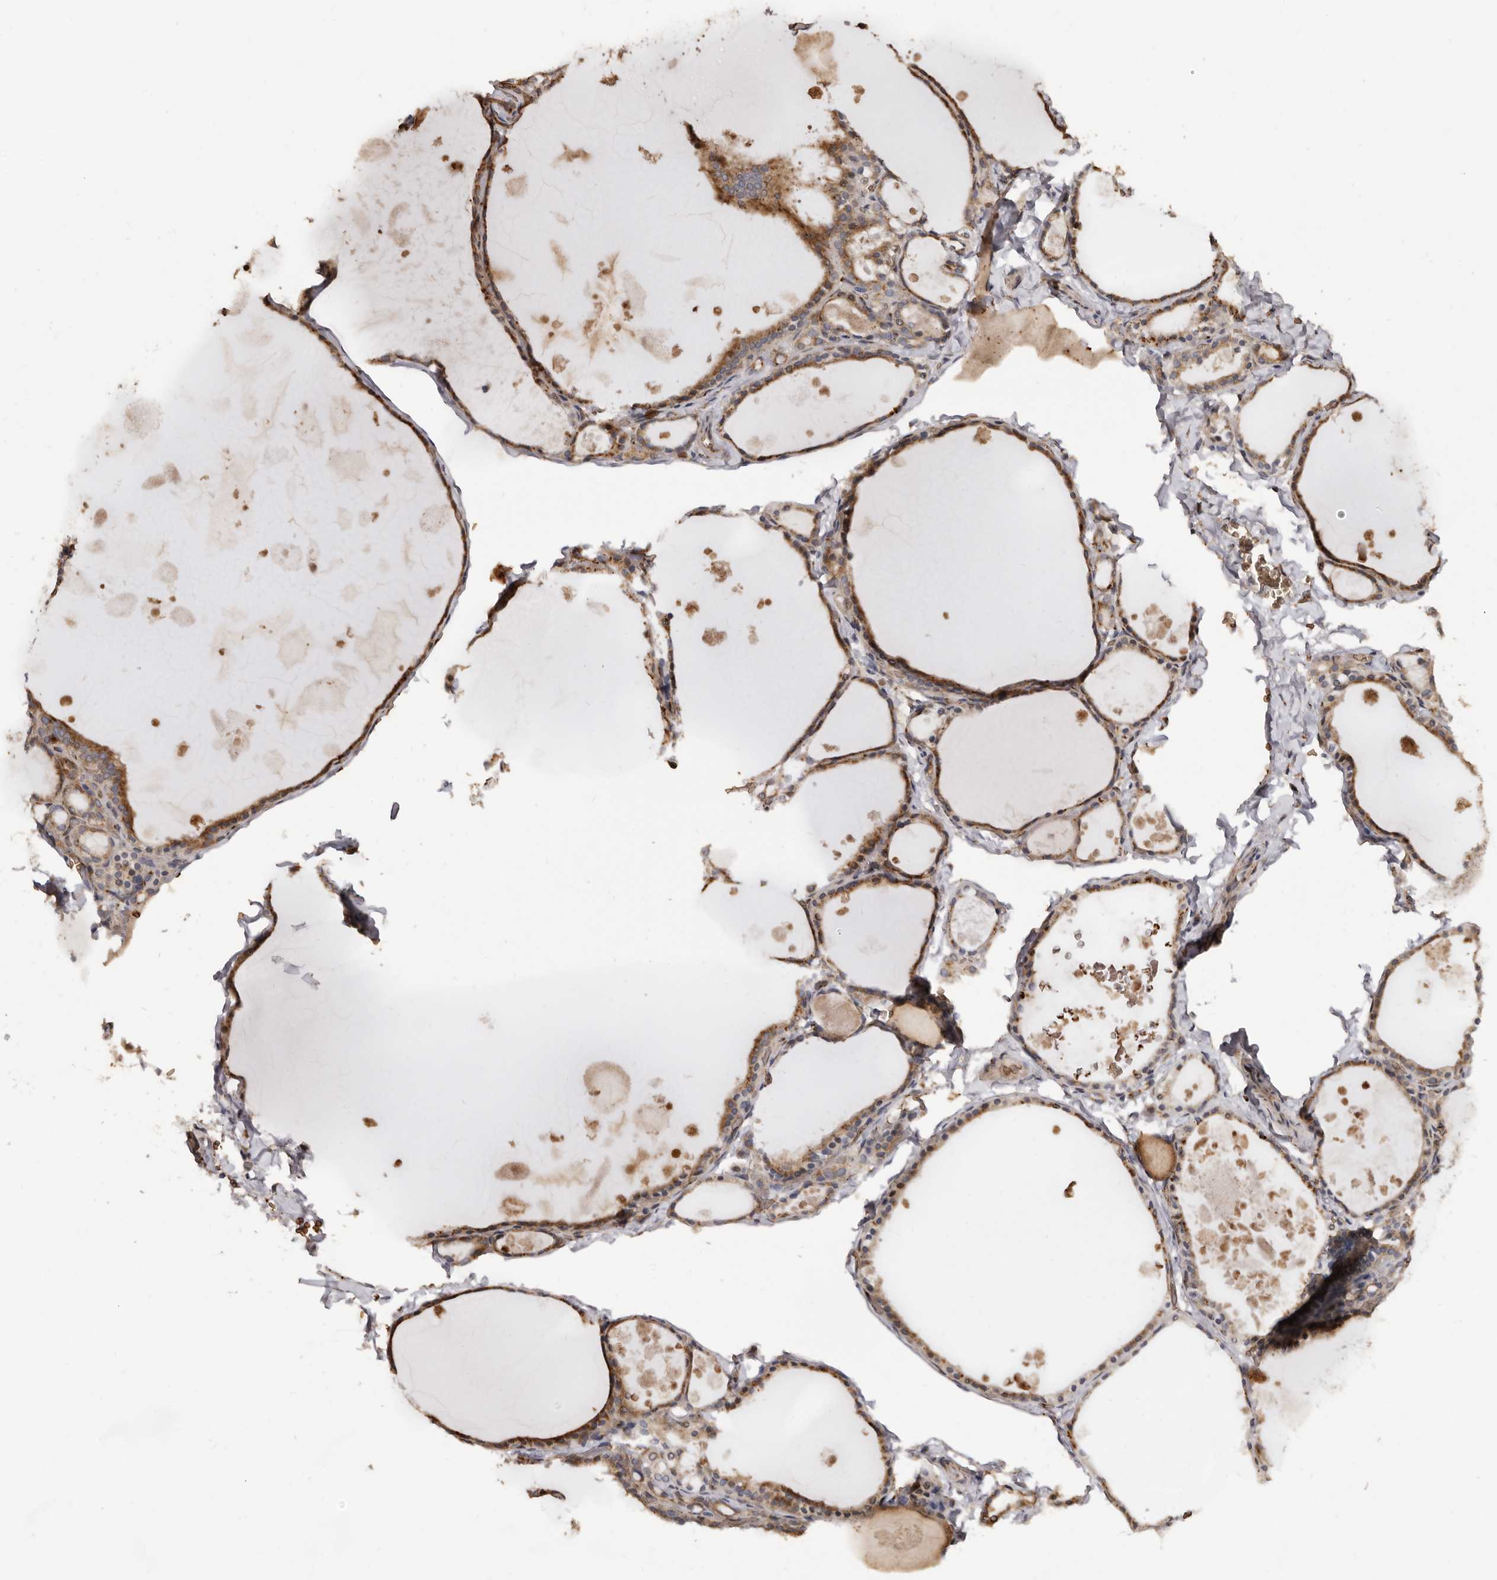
{"staining": {"intensity": "moderate", "quantity": ">75%", "location": "cytoplasmic/membranous"}, "tissue": "thyroid gland", "cell_type": "Glandular cells", "image_type": "normal", "snomed": [{"axis": "morphology", "description": "Normal tissue, NOS"}, {"axis": "topography", "description": "Thyroid gland"}], "caption": "Moderate cytoplasmic/membranous expression is present in about >75% of glandular cells in normal thyroid gland.", "gene": "ENTREP1", "patient": {"sex": "male", "age": 56}}